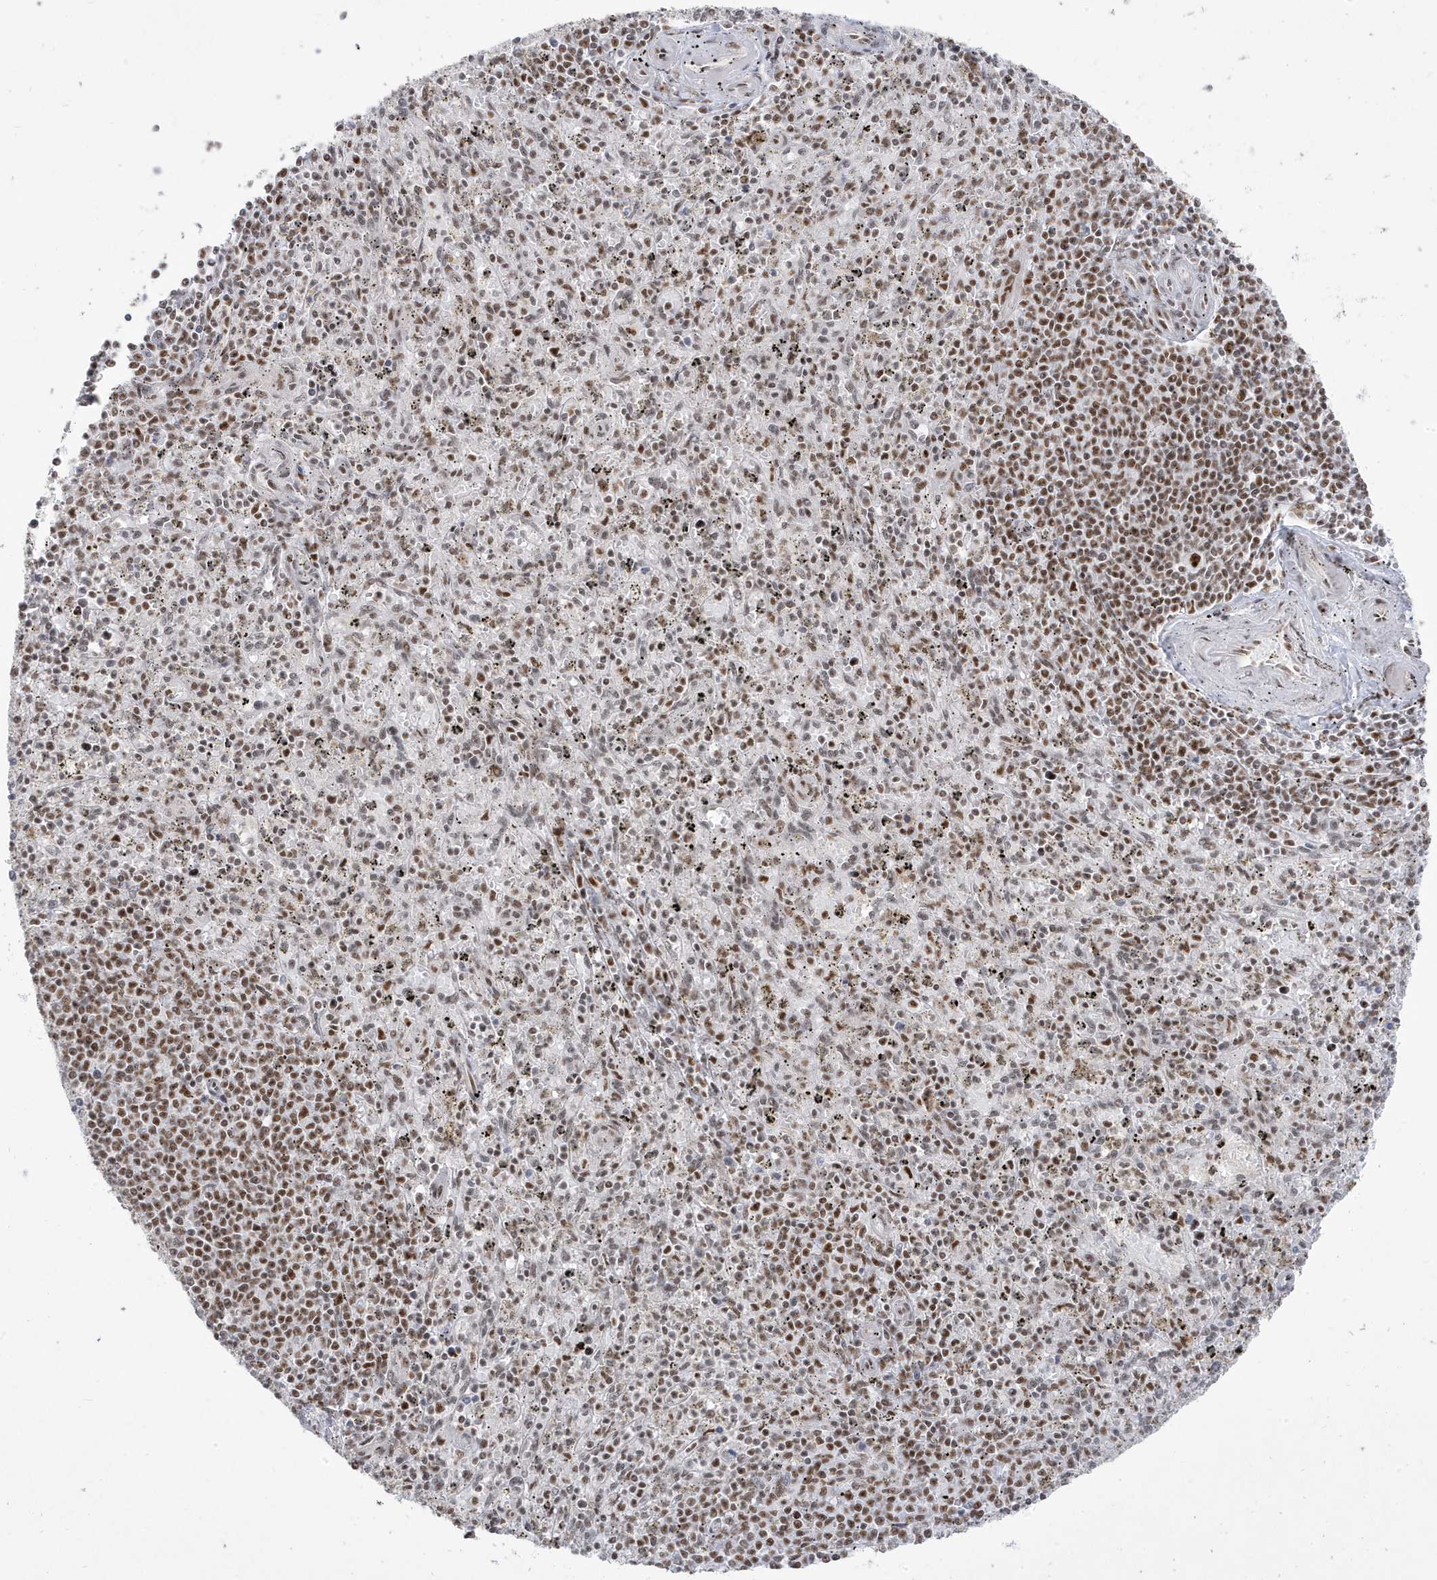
{"staining": {"intensity": "moderate", "quantity": "25%-75%", "location": "nuclear"}, "tissue": "spleen", "cell_type": "Cells in red pulp", "image_type": "normal", "snomed": [{"axis": "morphology", "description": "Normal tissue, NOS"}, {"axis": "topography", "description": "Spleen"}], "caption": "This micrograph reveals benign spleen stained with immunohistochemistry to label a protein in brown. The nuclear of cells in red pulp show moderate positivity for the protein. Nuclei are counter-stained blue.", "gene": "MTREX", "patient": {"sex": "male", "age": 72}}